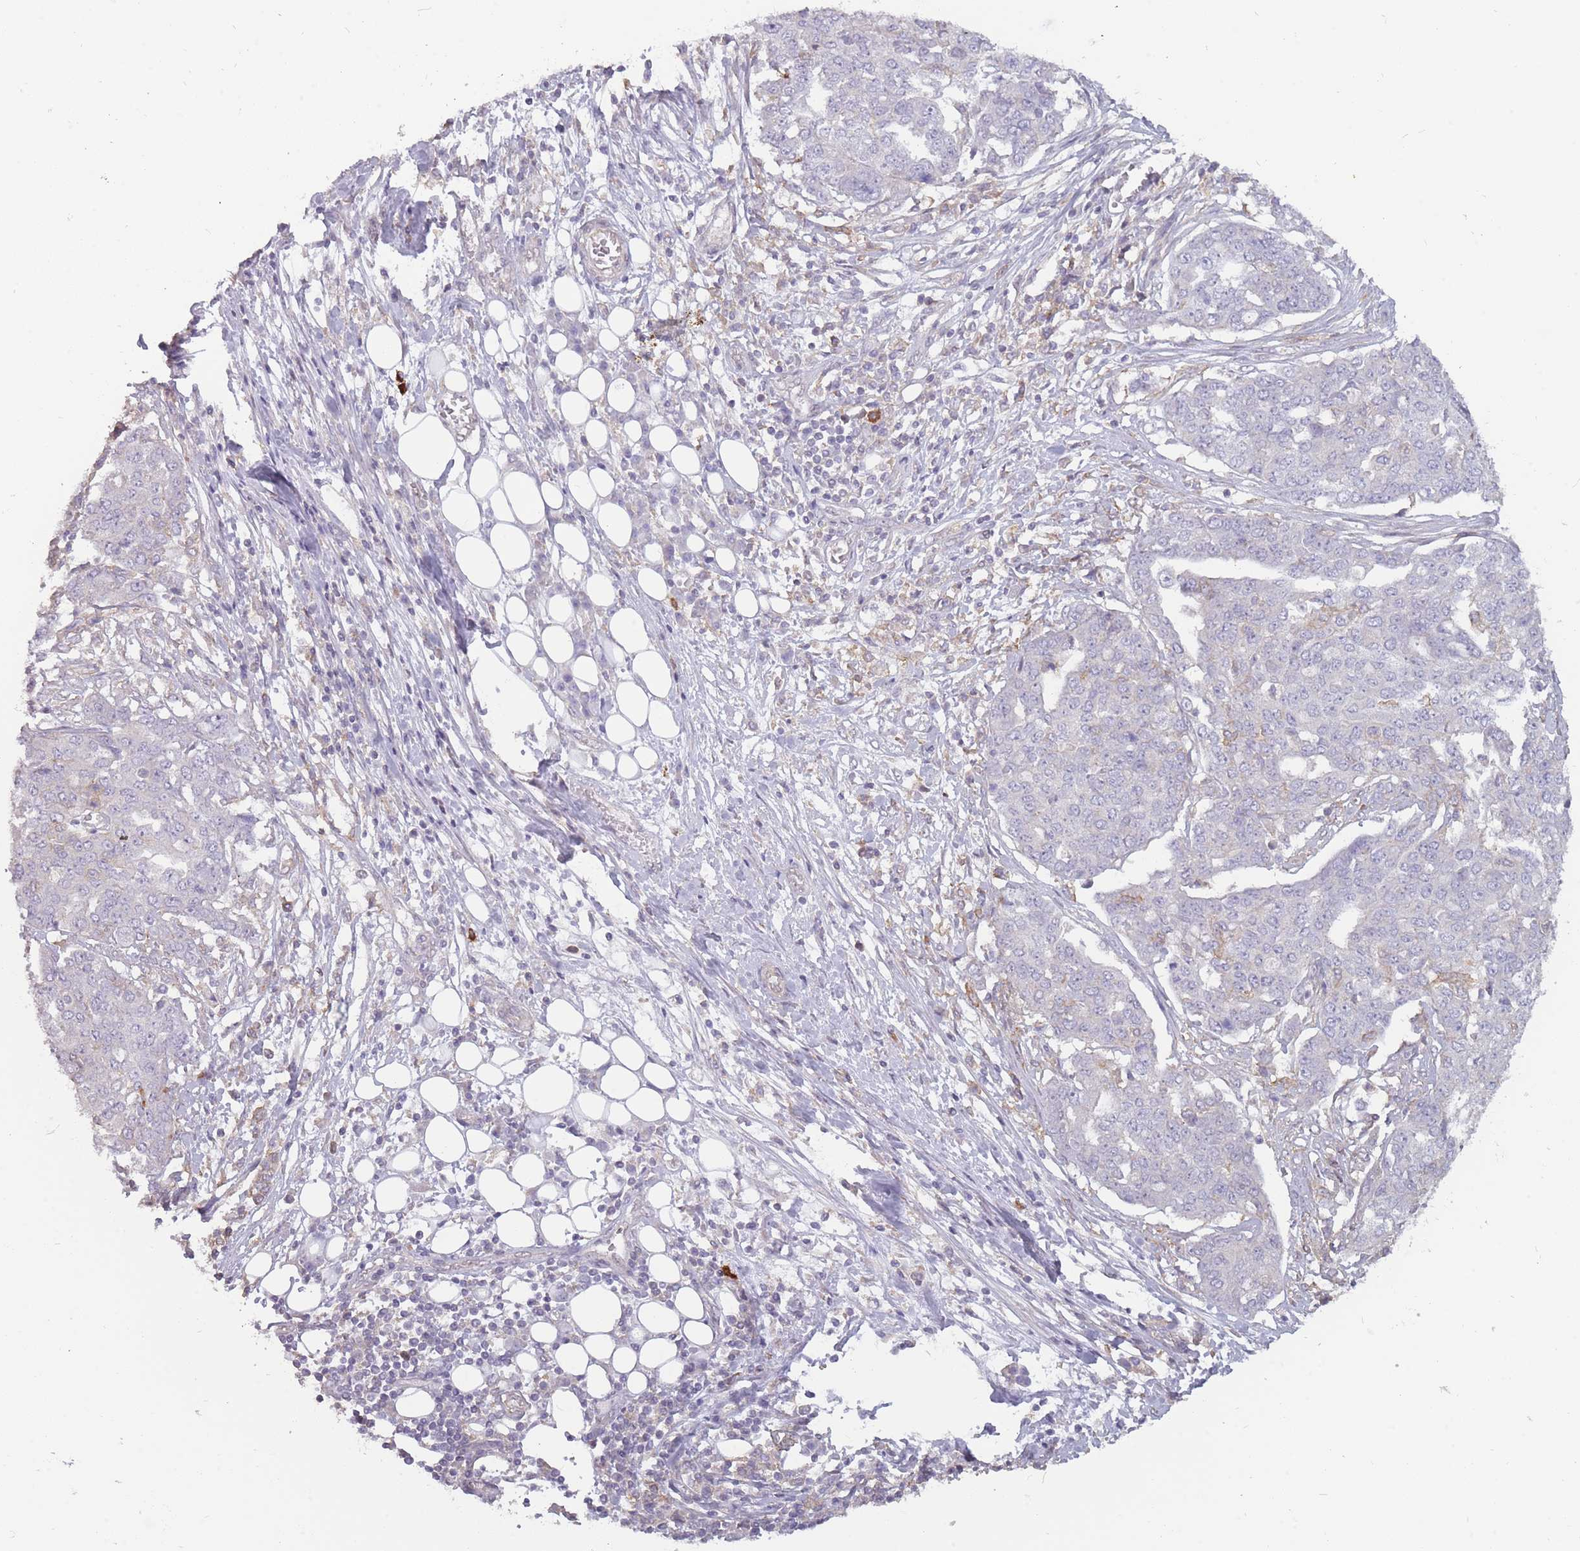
{"staining": {"intensity": "negative", "quantity": "none", "location": "none"}, "tissue": "ovarian cancer", "cell_type": "Tumor cells", "image_type": "cancer", "snomed": [{"axis": "morphology", "description": "Cystadenocarcinoma, serous, NOS"}, {"axis": "topography", "description": "Soft tissue"}, {"axis": "topography", "description": "Ovary"}], "caption": "This is a photomicrograph of IHC staining of ovarian cancer (serous cystadenocarcinoma), which shows no staining in tumor cells. (DAB (3,3'-diaminobenzidine) IHC with hematoxylin counter stain).", "gene": "TET3", "patient": {"sex": "female", "age": 57}}